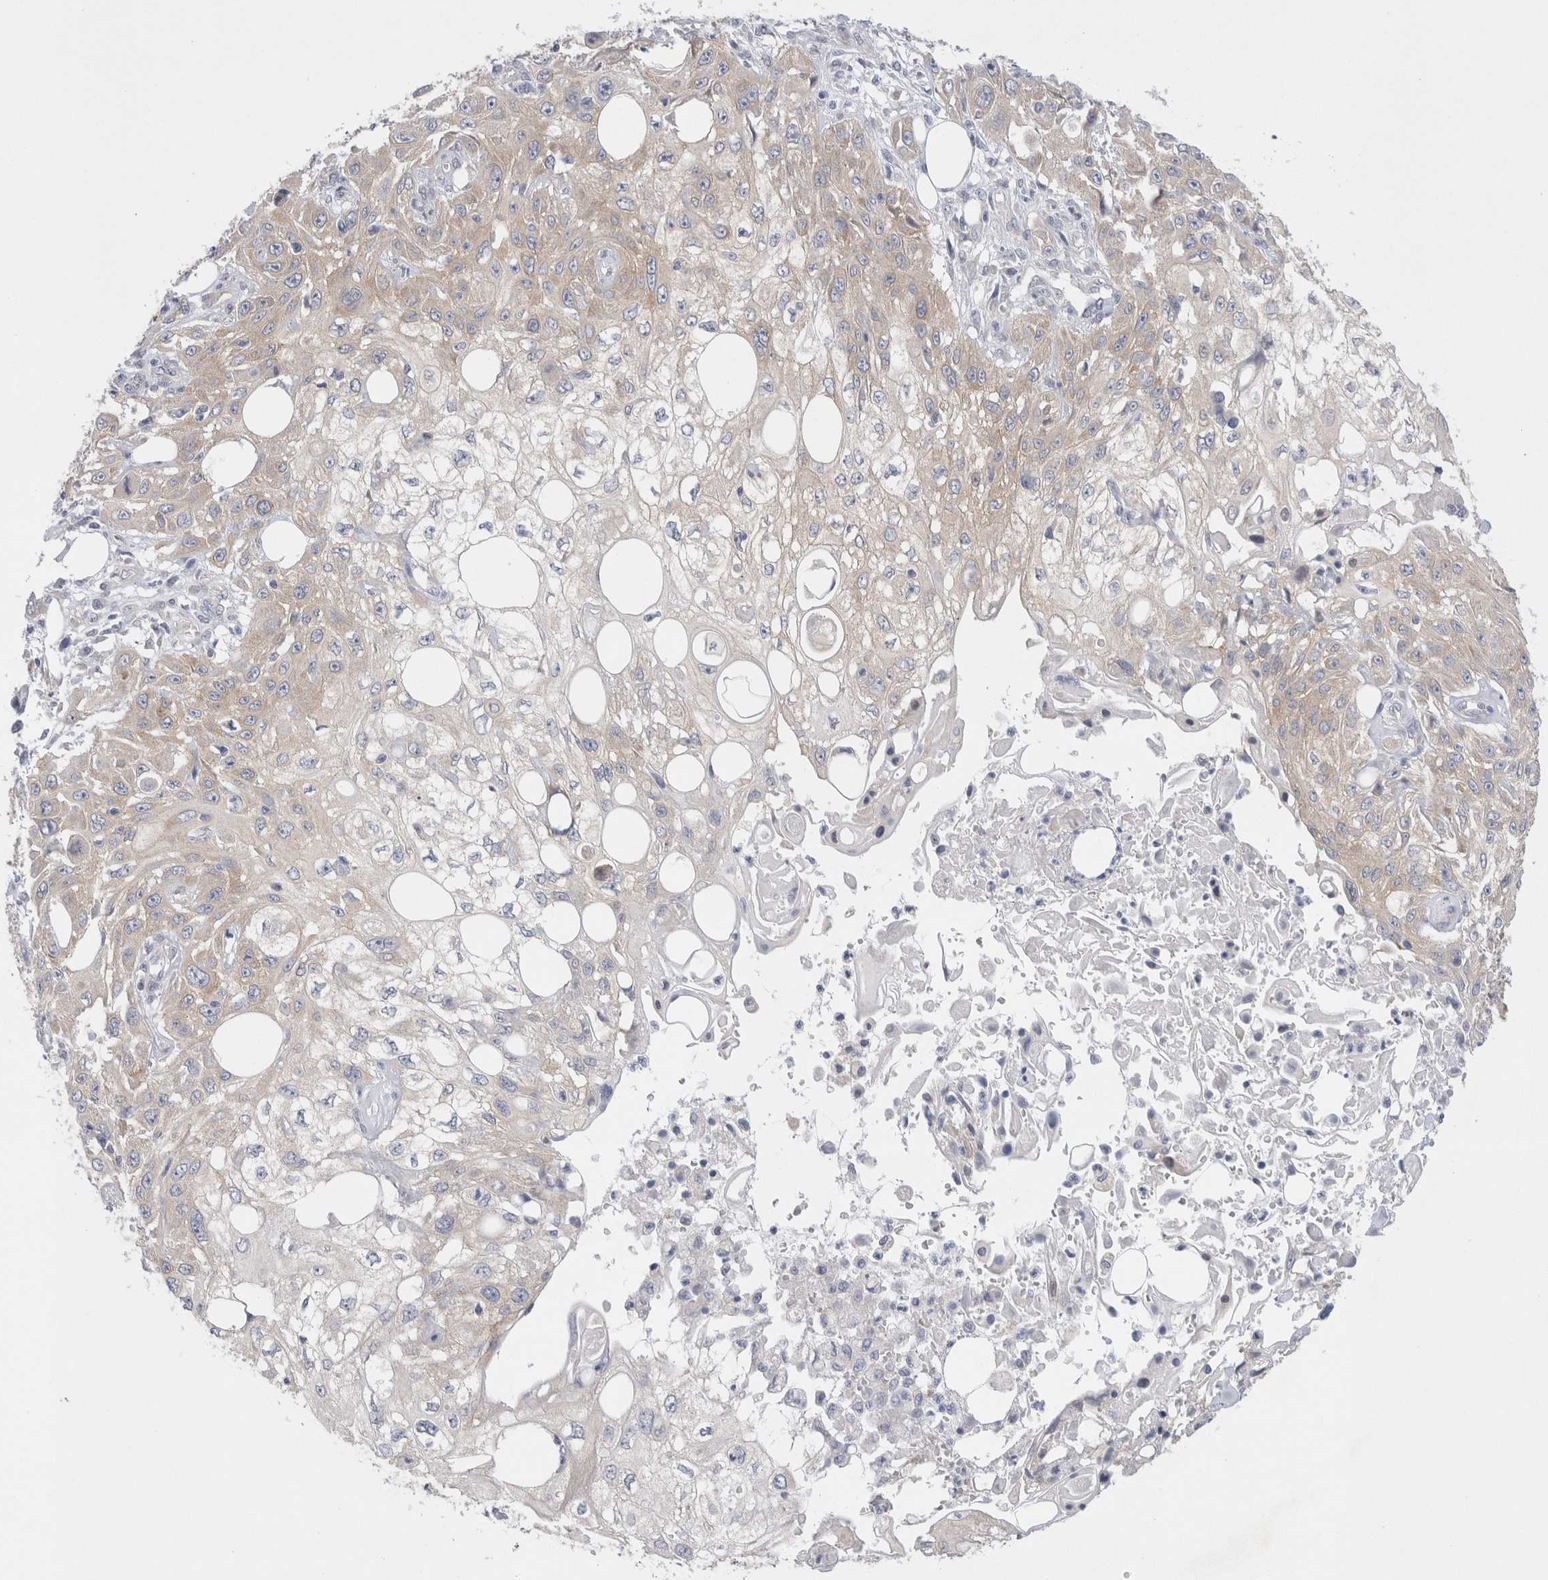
{"staining": {"intensity": "weak", "quantity": "25%-75%", "location": "cytoplasmic/membranous"}, "tissue": "skin cancer", "cell_type": "Tumor cells", "image_type": "cancer", "snomed": [{"axis": "morphology", "description": "Squamous cell carcinoma, NOS"}, {"axis": "topography", "description": "Skin"}], "caption": "Protein analysis of squamous cell carcinoma (skin) tissue exhibits weak cytoplasmic/membranous positivity in about 25%-75% of tumor cells.", "gene": "WIPF2", "patient": {"sex": "male", "age": 75}}